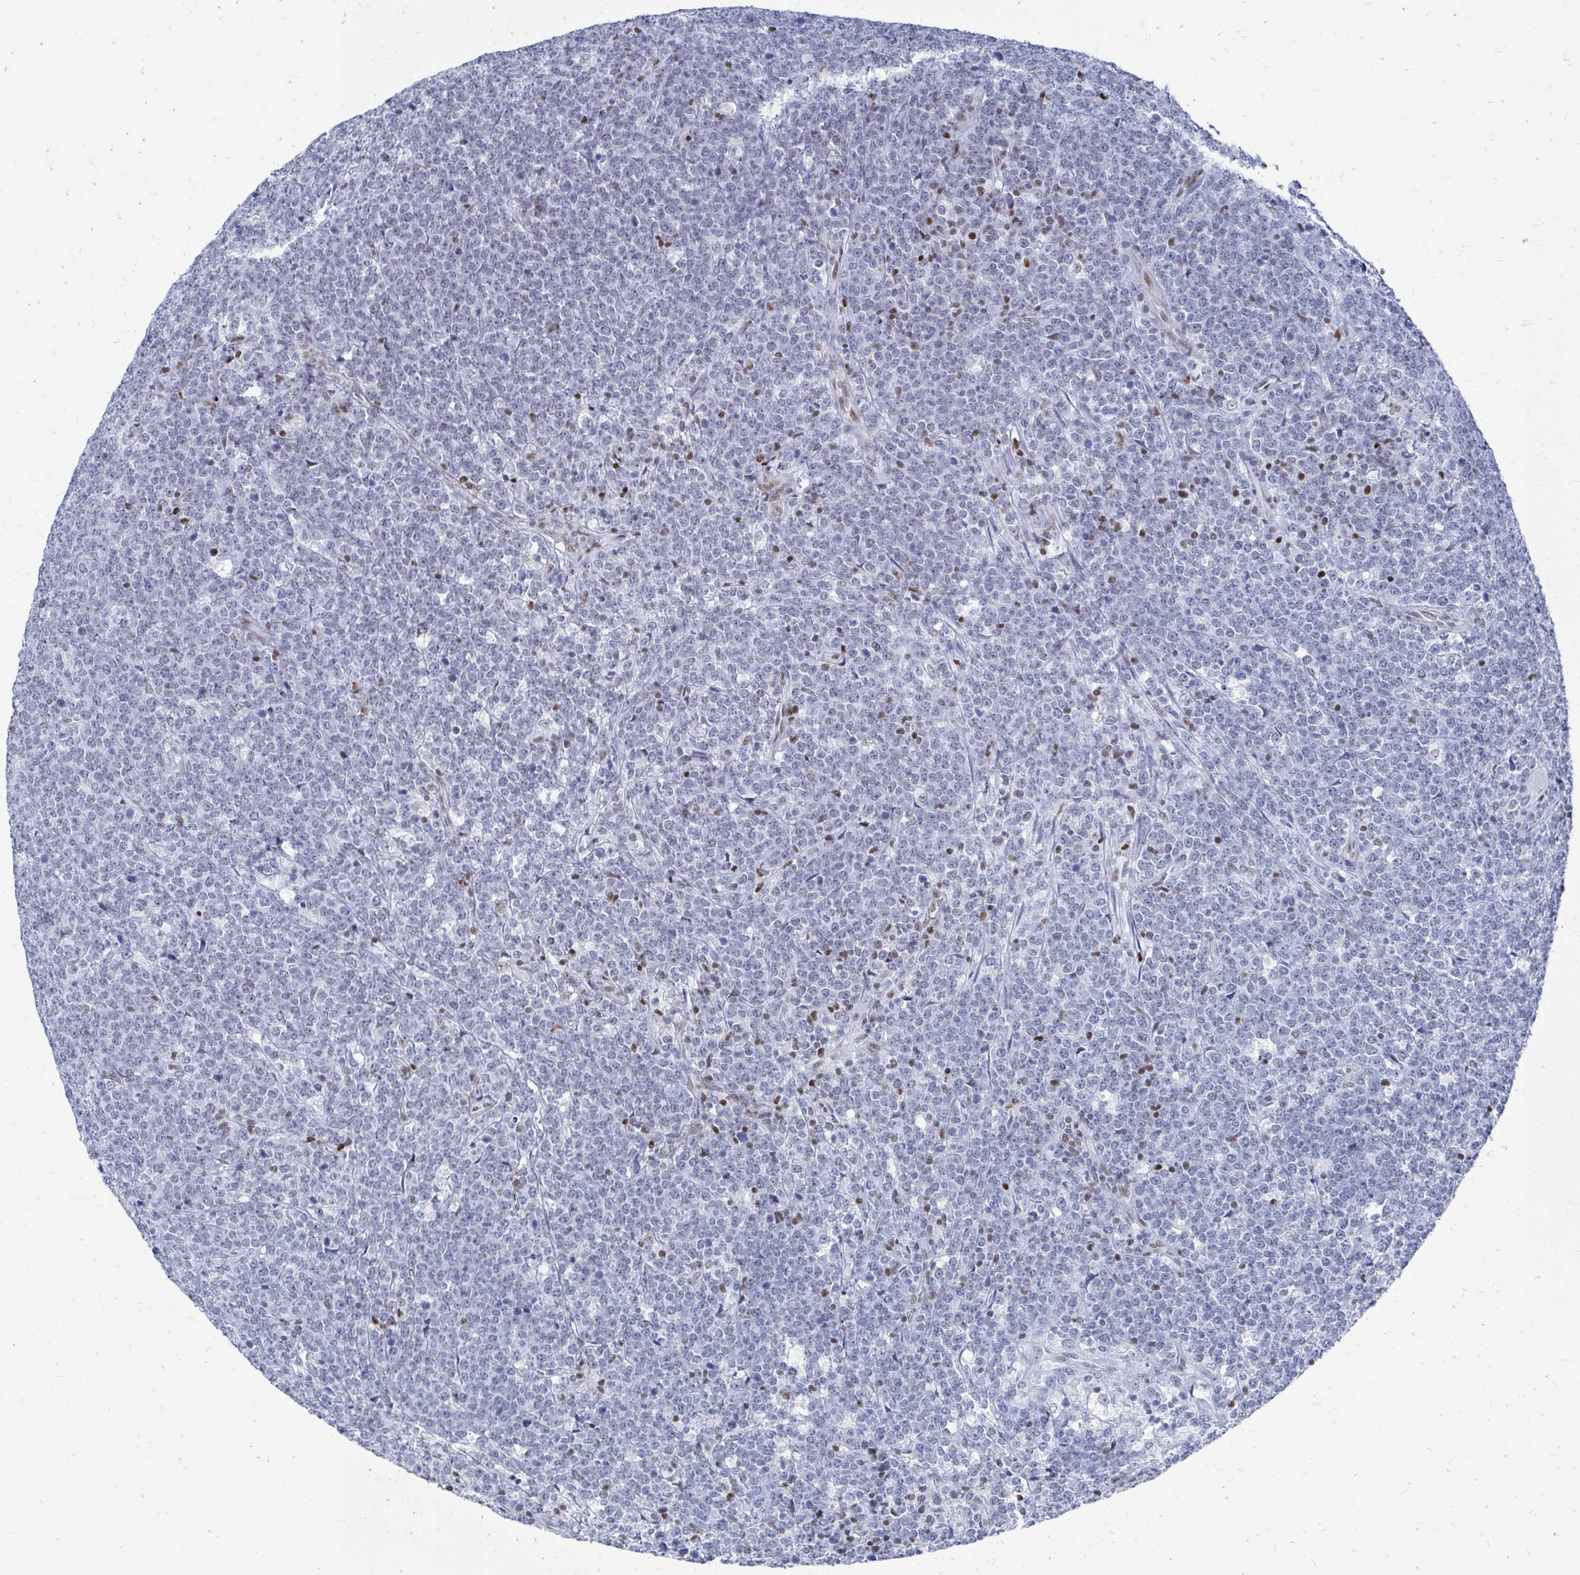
{"staining": {"intensity": "negative", "quantity": "none", "location": "none"}, "tissue": "lymphoma", "cell_type": "Tumor cells", "image_type": "cancer", "snomed": [{"axis": "morphology", "description": "Malignant lymphoma, non-Hodgkin's type, High grade"}, {"axis": "topography", "description": "Small intestine"}, {"axis": "topography", "description": "Colon"}], "caption": "High-grade malignant lymphoma, non-Hodgkin's type was stained to show a protein in brown. There is no significant staining in tumor cells.", "gene": "CDIN1", "patient": {"sex": "male", "age": 8}}